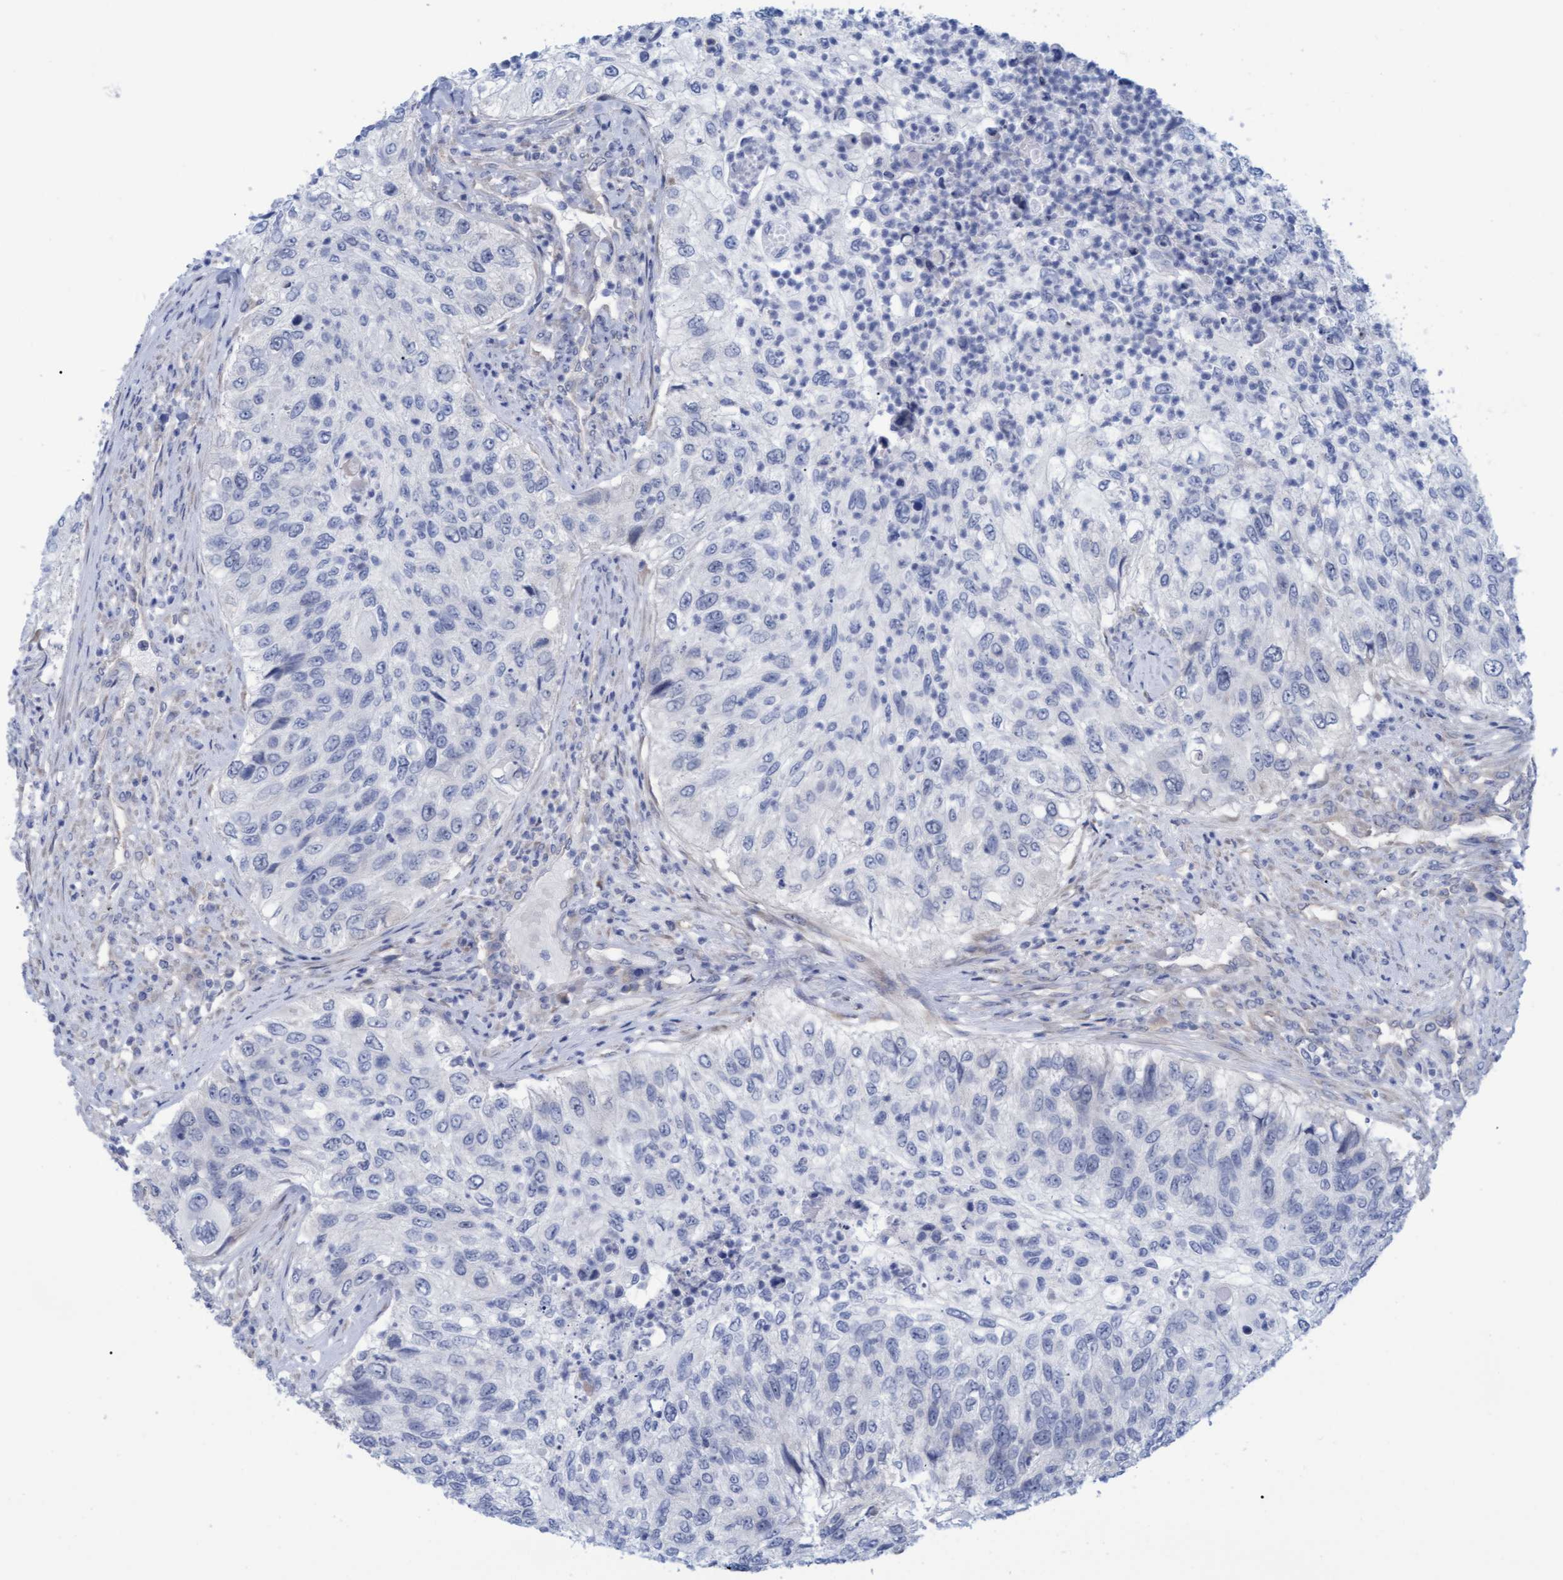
{"staining": {"intensity": "negative", "quantity": "none", "location": "none"}, "tissue": "urothelial cancer", "cell_type": "Tumor cells", "image_type": "cancer", "snomed": [{"axis": "morphology", "description": "Urothelial carcinoma, High grade"}, {"axis": "topography", "description": "Urinary bladder"}], "caption": "The histopathology image demonstrates no significant expression in tumor cells of urothelial cancer.", "gene": "STXBP1", "patient": {"sex": "female", "age": 60}}